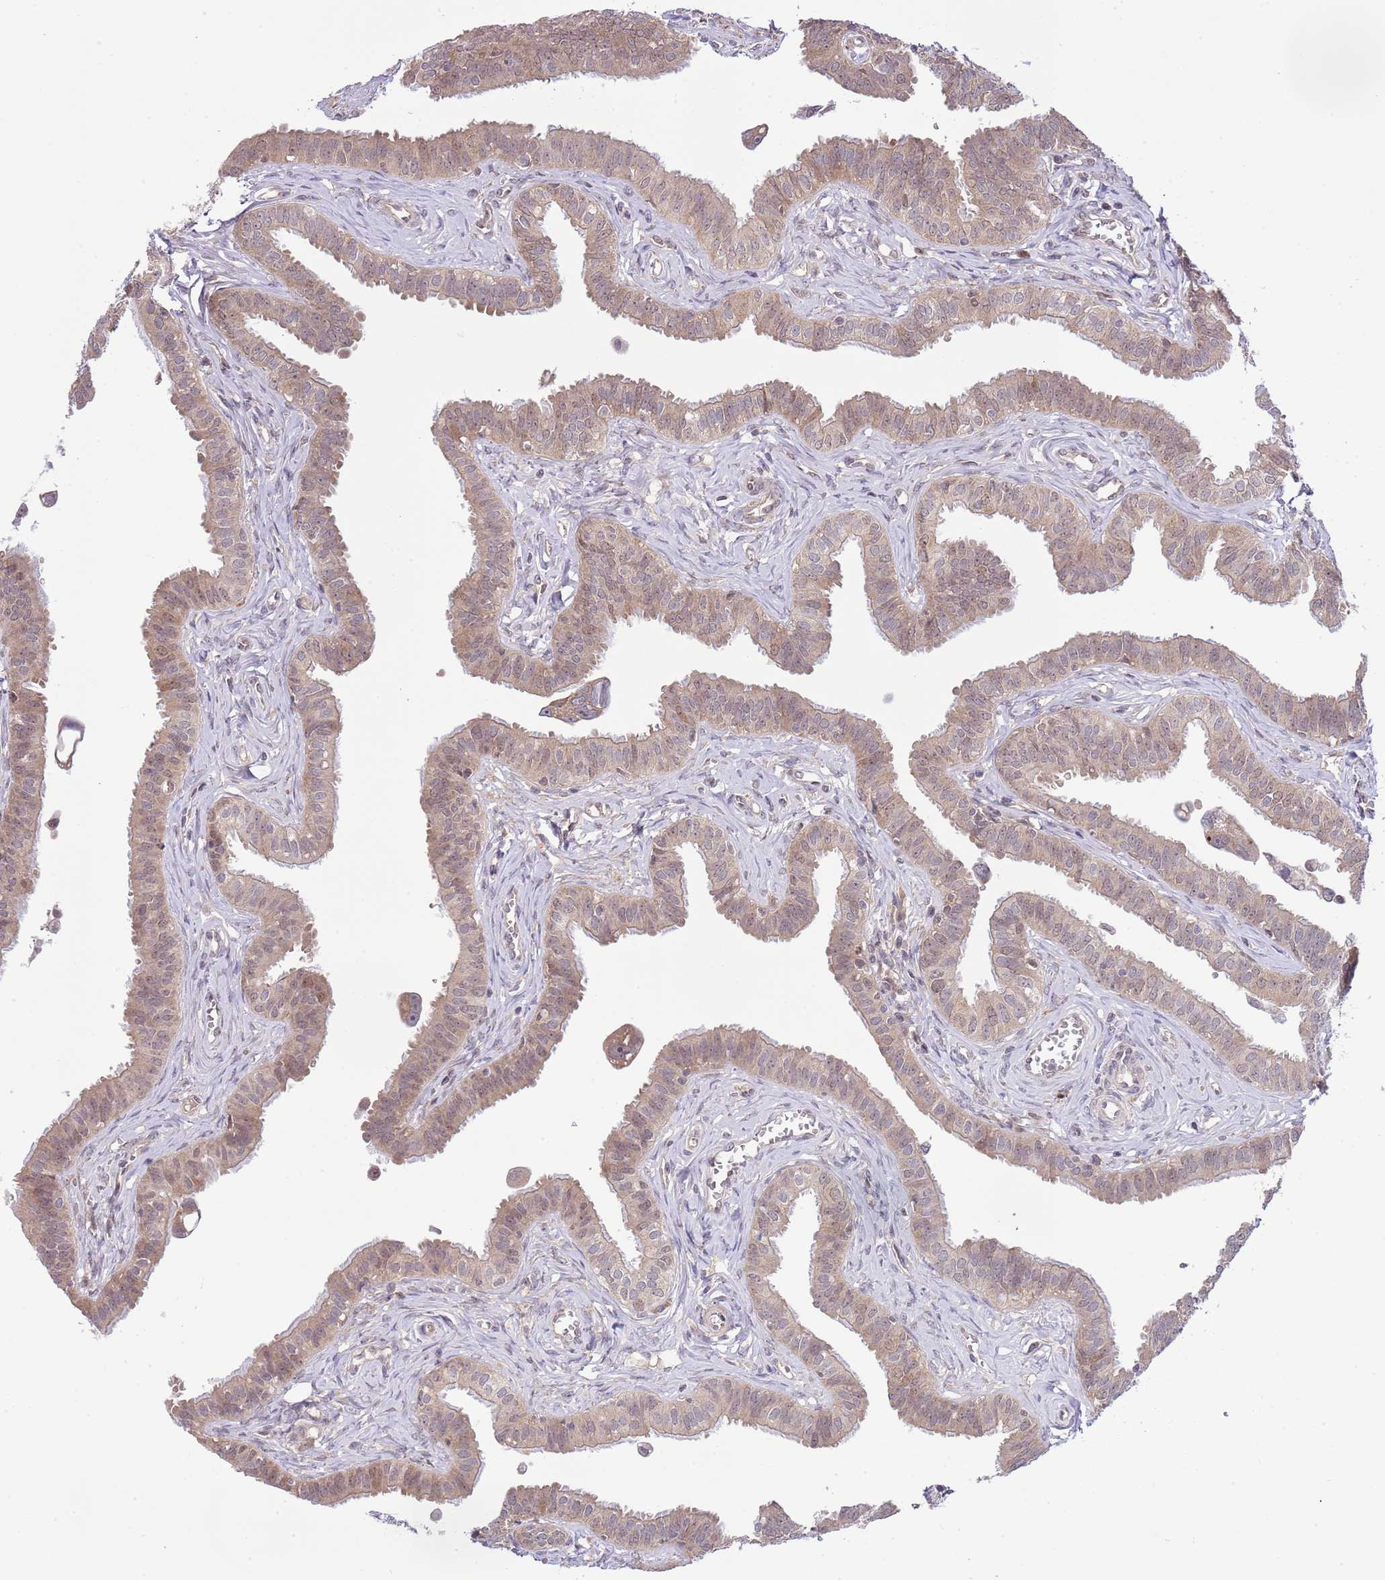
{"staining": {"intensity": "moderate", "quantity": ">75%", "location": "cytoplasmic/membranous"}, "tissue": "fallopian tube", "cell_type": "Glandular cells", "image_type": "normal", "snomed": [{"axis": "morphology", "description": "Normal tissue, NOS"}, {"axis": "morphology", "description": "Carcinoma, NOS"}, {"axis": "topography", "description": "Fallopian tube"}, {"axis": "topography", "description": "Ovary"}], "caption": "Protein staining of unremarkable fallopian tube demonstrates moderate cytoplasmic/membranous expression in approximately >75% of glandular cells.", "gene": "CHD1", "patient": {"sex": "female", "age": 59}}